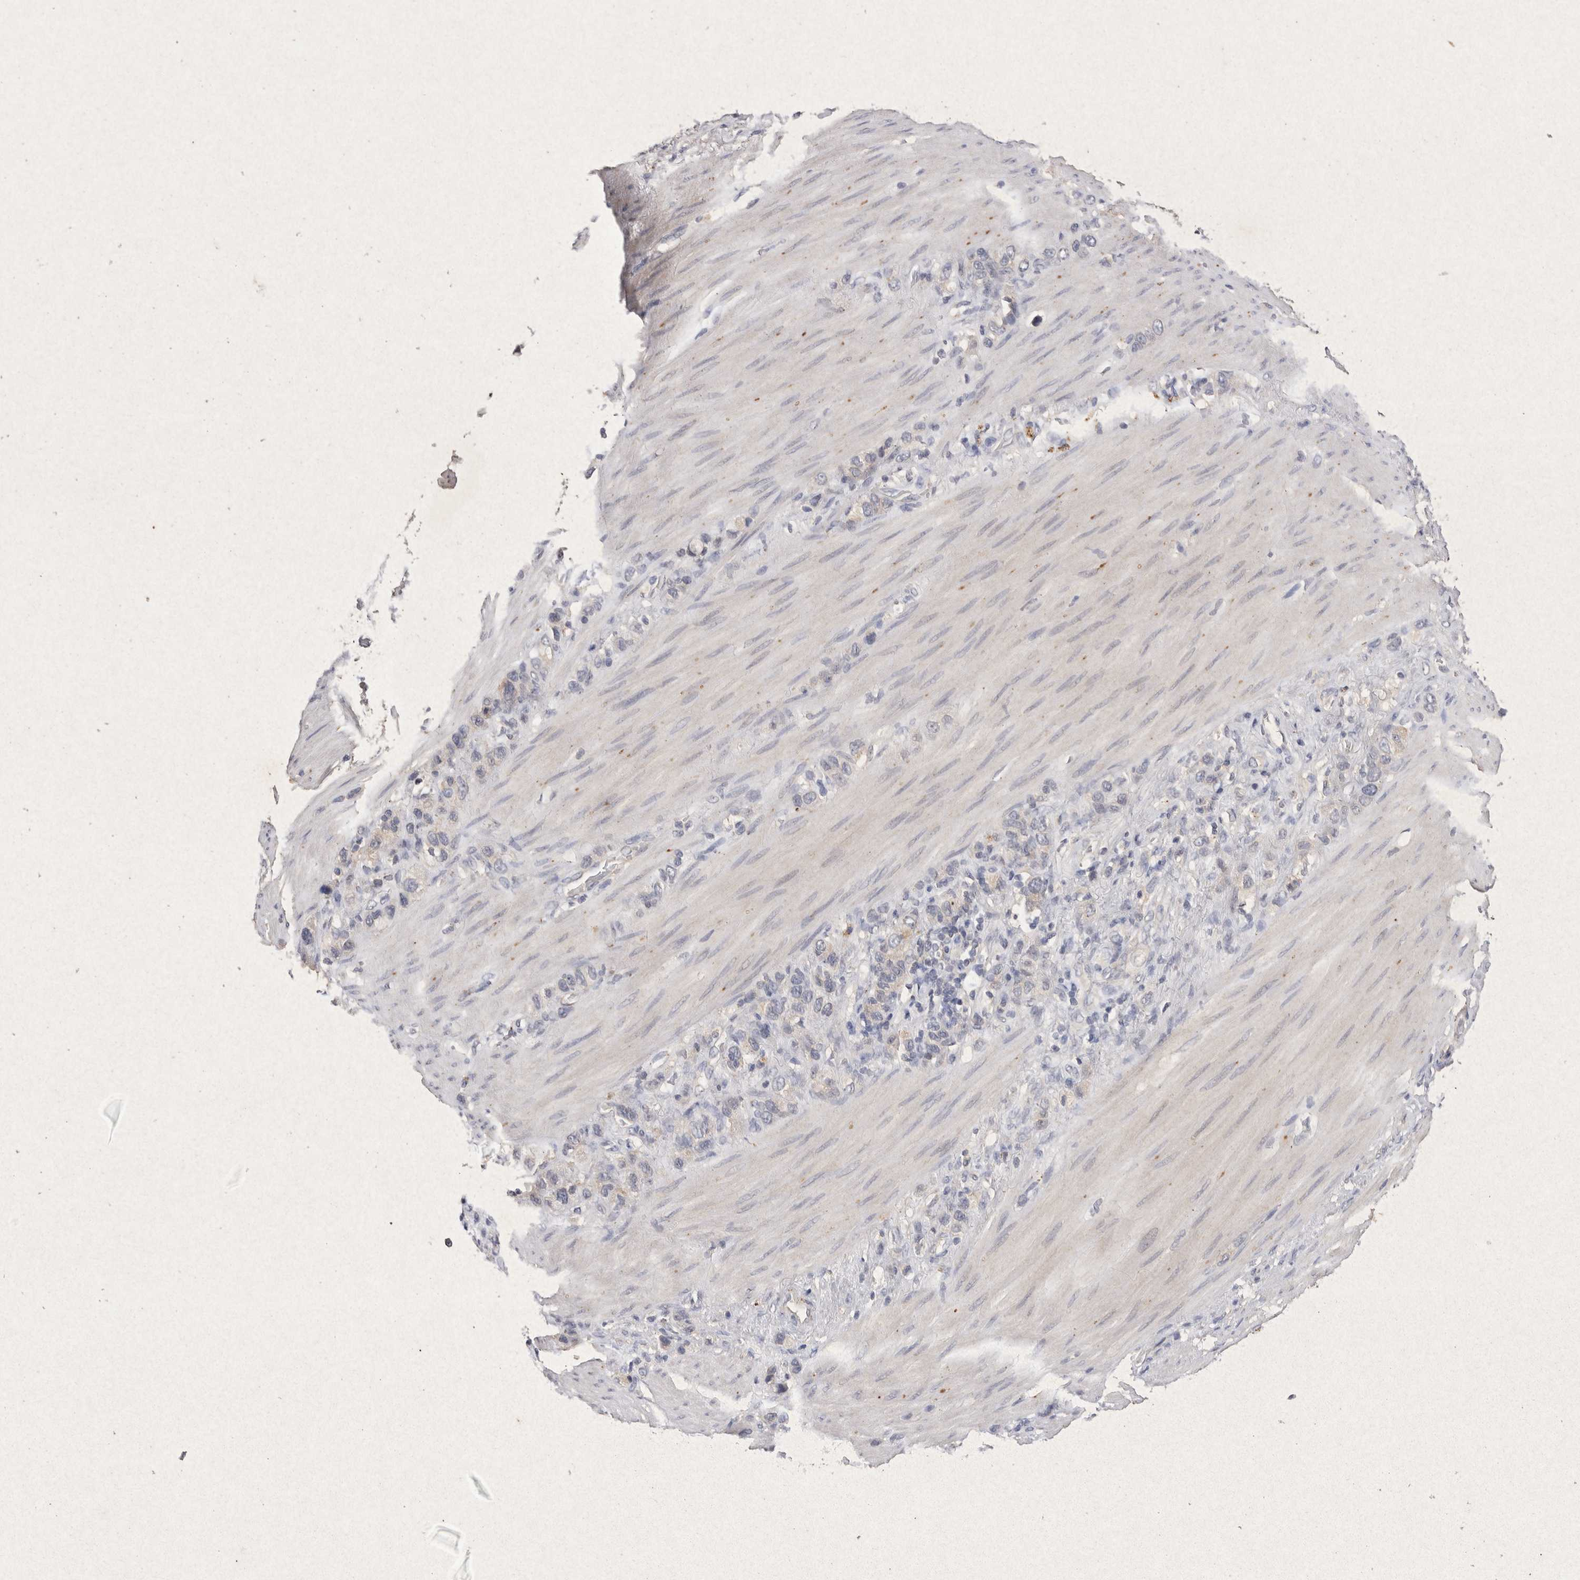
{"staining": {"intensity": "negative", "quantity": "none", "location": "none"}, "tissue": "stomach cancer", "cell_type": "Tumor cells", "image_type": "cancer", "snomed": [{"axis": "morphology", "description": "Adenocarcinoma, NOS"}, {"axis": "morphology", "description": "Adenocarcinoma, High grade"}, {"axis": "topography", "description": "Stomach, upper"}, {"axis": "topography", "description": "Stomach, lower"}], "caption": "Immunohistochemical staining of human stomach adenocarcinoma reveals no significant staining in tumor cells.", "gene": "RASSF3", "patient": {"sex": "female", "age": 65}}